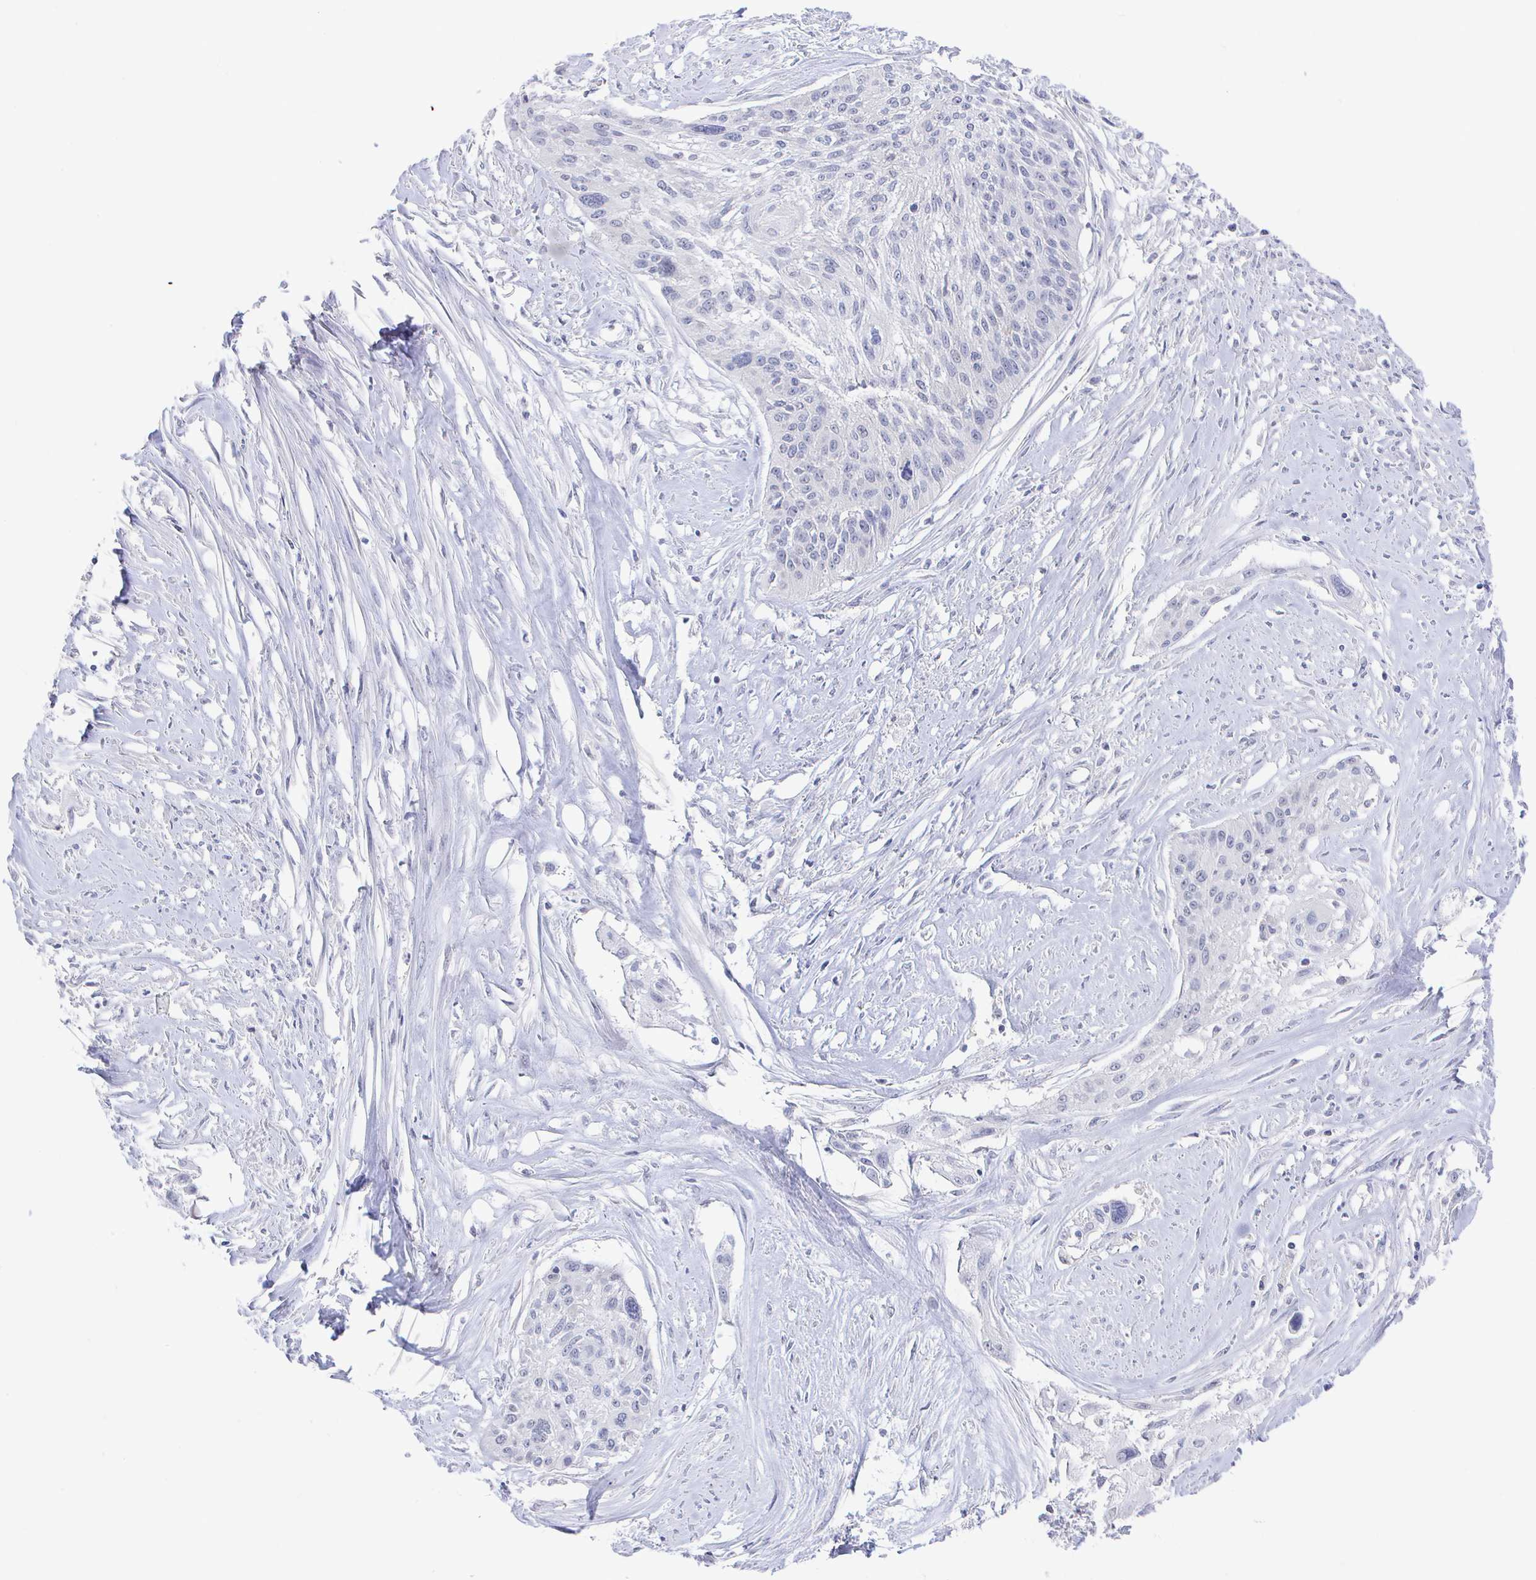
{"staining": {"intensity": "negative", "quantity": "none", "location": "none"}, "tissue": "cervical cancer", "cell_type": "Tumor cells", "image_type": "cancer", "snomed": [{"axis": "morphology", "description": "Squamous cell carcinoma, NOS"}, {"axis": "topography", "description": "Cervix"}], "caption": "An image of human cervical cancer (squamous cell carcinoma) is negative for staining in tumor cells.", "gene": "LRRC23", "patient": {"sex": "female", "age": 49}}